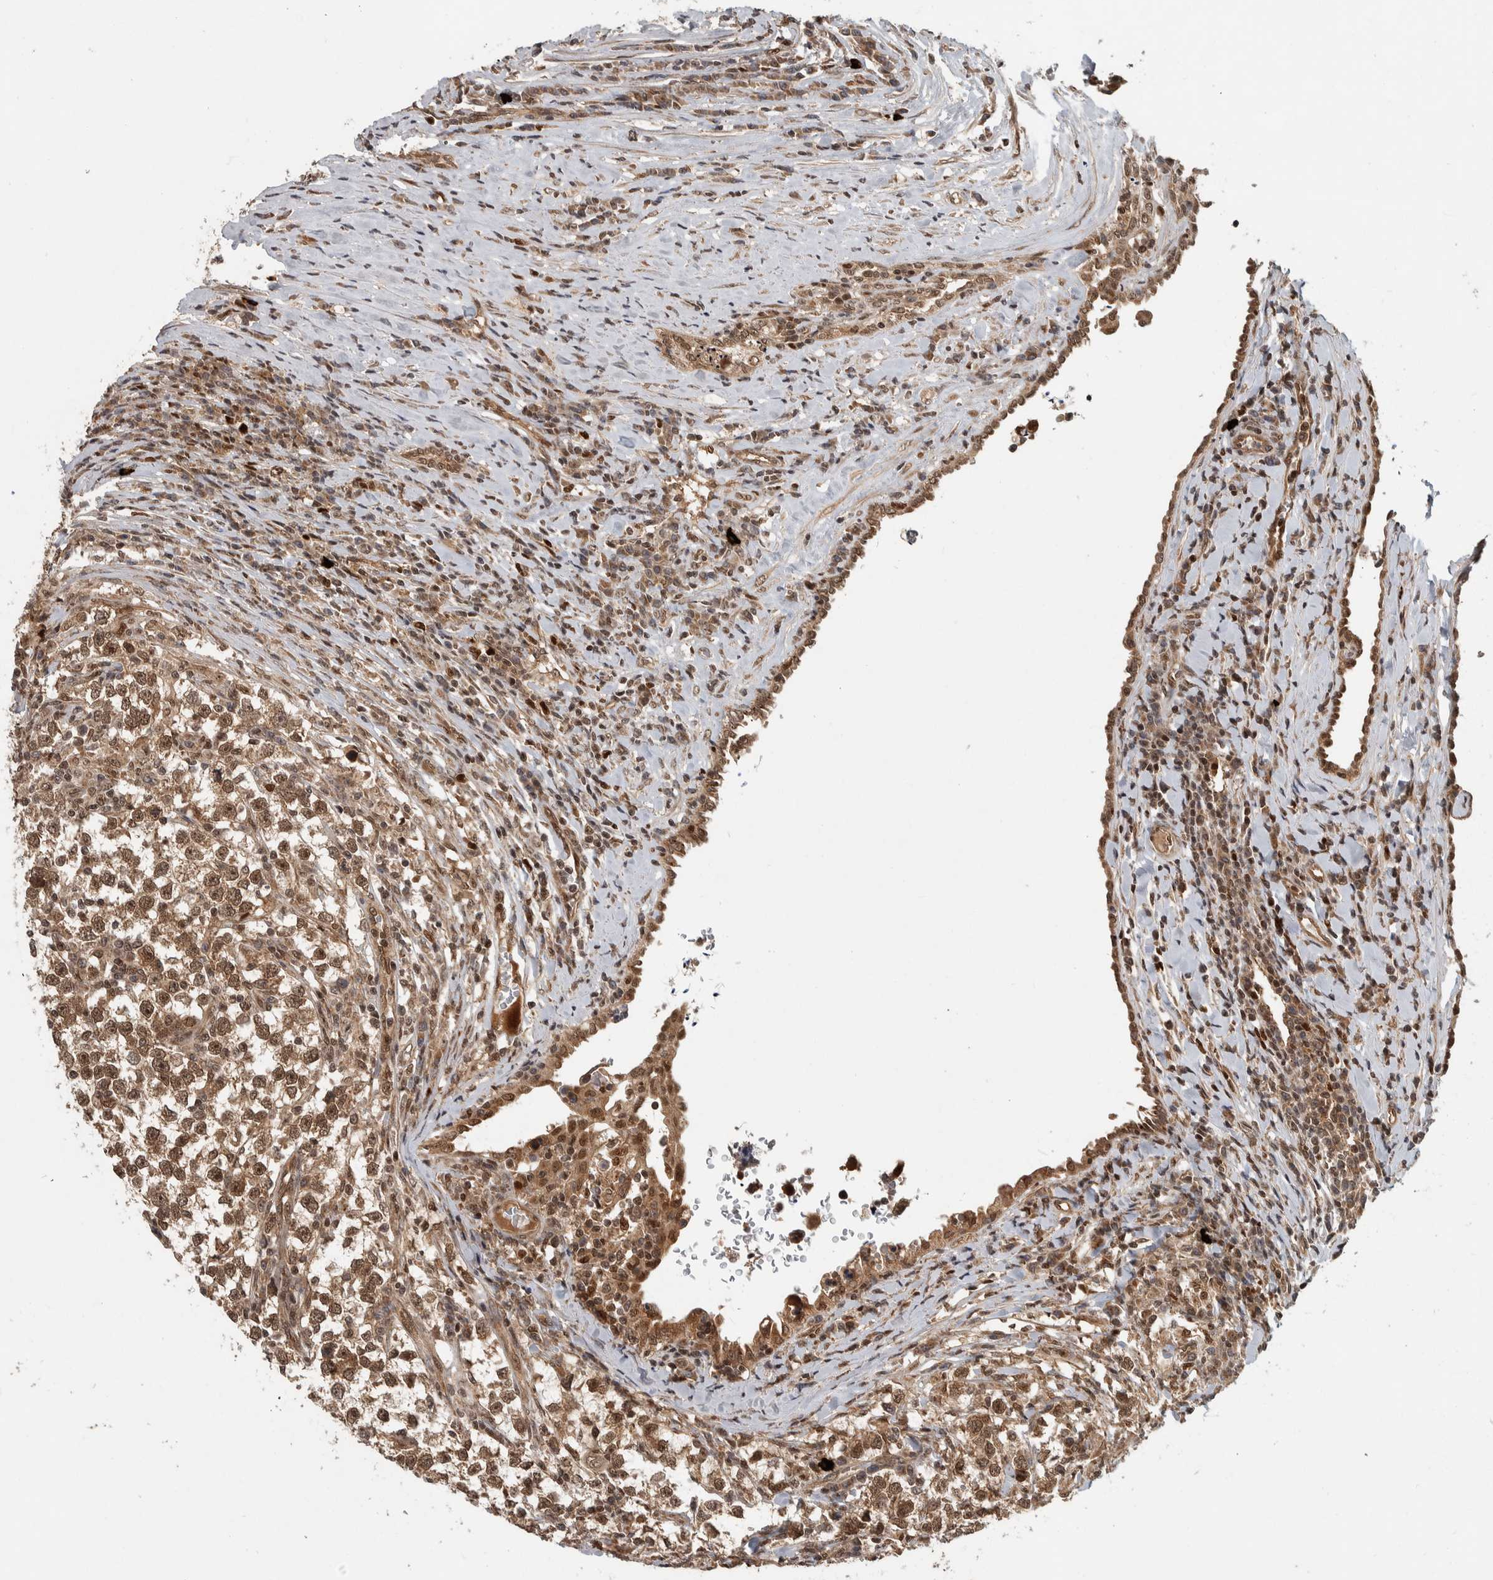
{"staining": {"intensity": "moderate", "quantity": ">75%", "location": "nuclear"}, "tissue": "testis cancer", "cell_type": "Tumor cells", "image_type": "cancer", "snomed": [{"axis": "morphology", "description": "Normal tissue, NOS"}, {"axis": "morphology", "description": "Seminoma, NOS"}, {"axis": "topography", "description": "Testis"}], "caption": "This photomicrograph displays IHC staining of human seminoma (testis), with medium moderate nuclear staining in approximately >75% of tumor cells.", "gene": "RPS6KA4", "patient": {"sex": "male", "age": 43}}